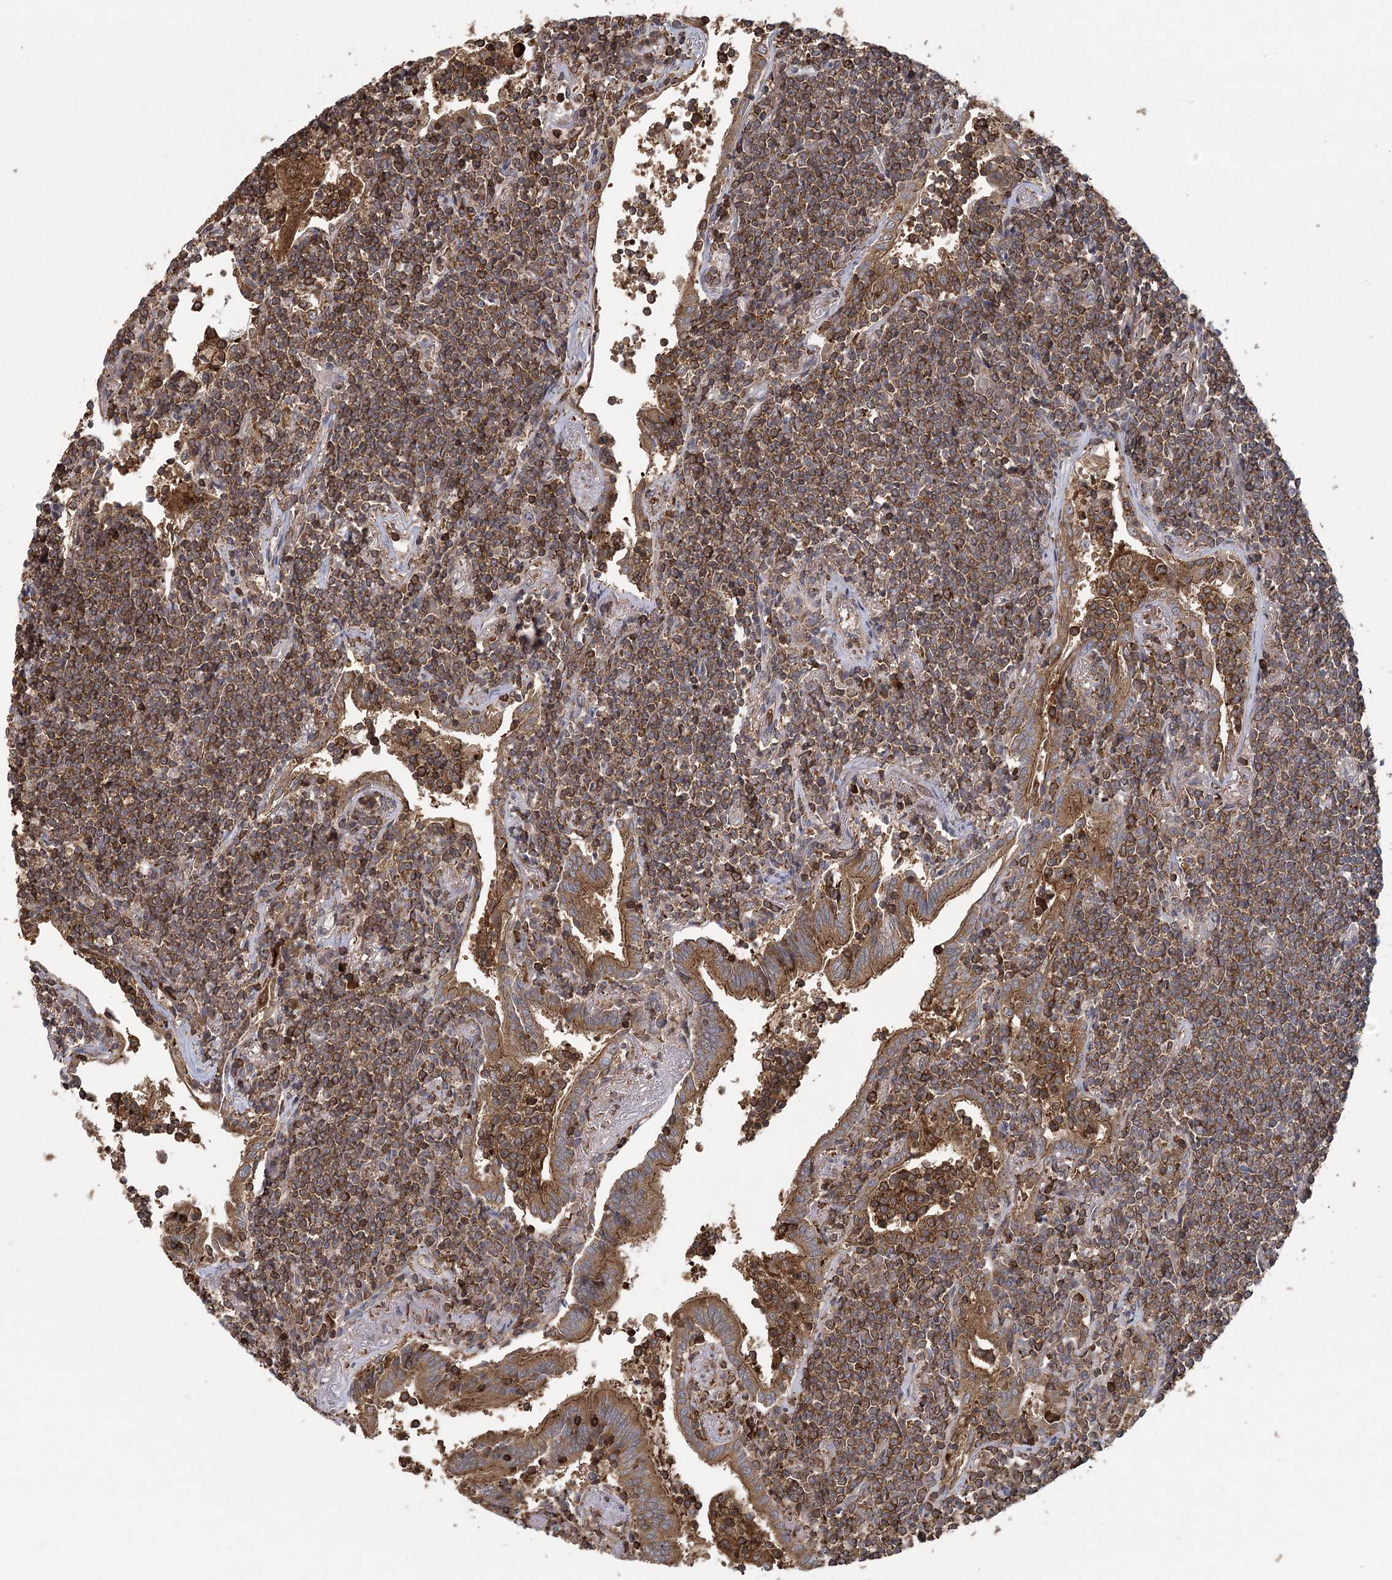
{"staining": {"intensity": "moderate", "quantity": ">75%", "location": "cytoplasmic/membranous"}, "tissue": "lymphoma", "cell_type": "Tumor cells", "image_type": "cancer", "snomed": [{"axis": "morphology", "description": "Malignant lymphoma, non-Hodgkin's type, Low grade"}, {"axis": "topography", "description": "Lung"}], "caption": "An image of human malignant lymphoma, non-Hodgkin's type (low-grade) stained for a protein displays moderate cytoplasmic/membranous brown staining in tumor cells.", "gene": "PLEKHA7", "patient": {"sex": "female", "age": 71}}